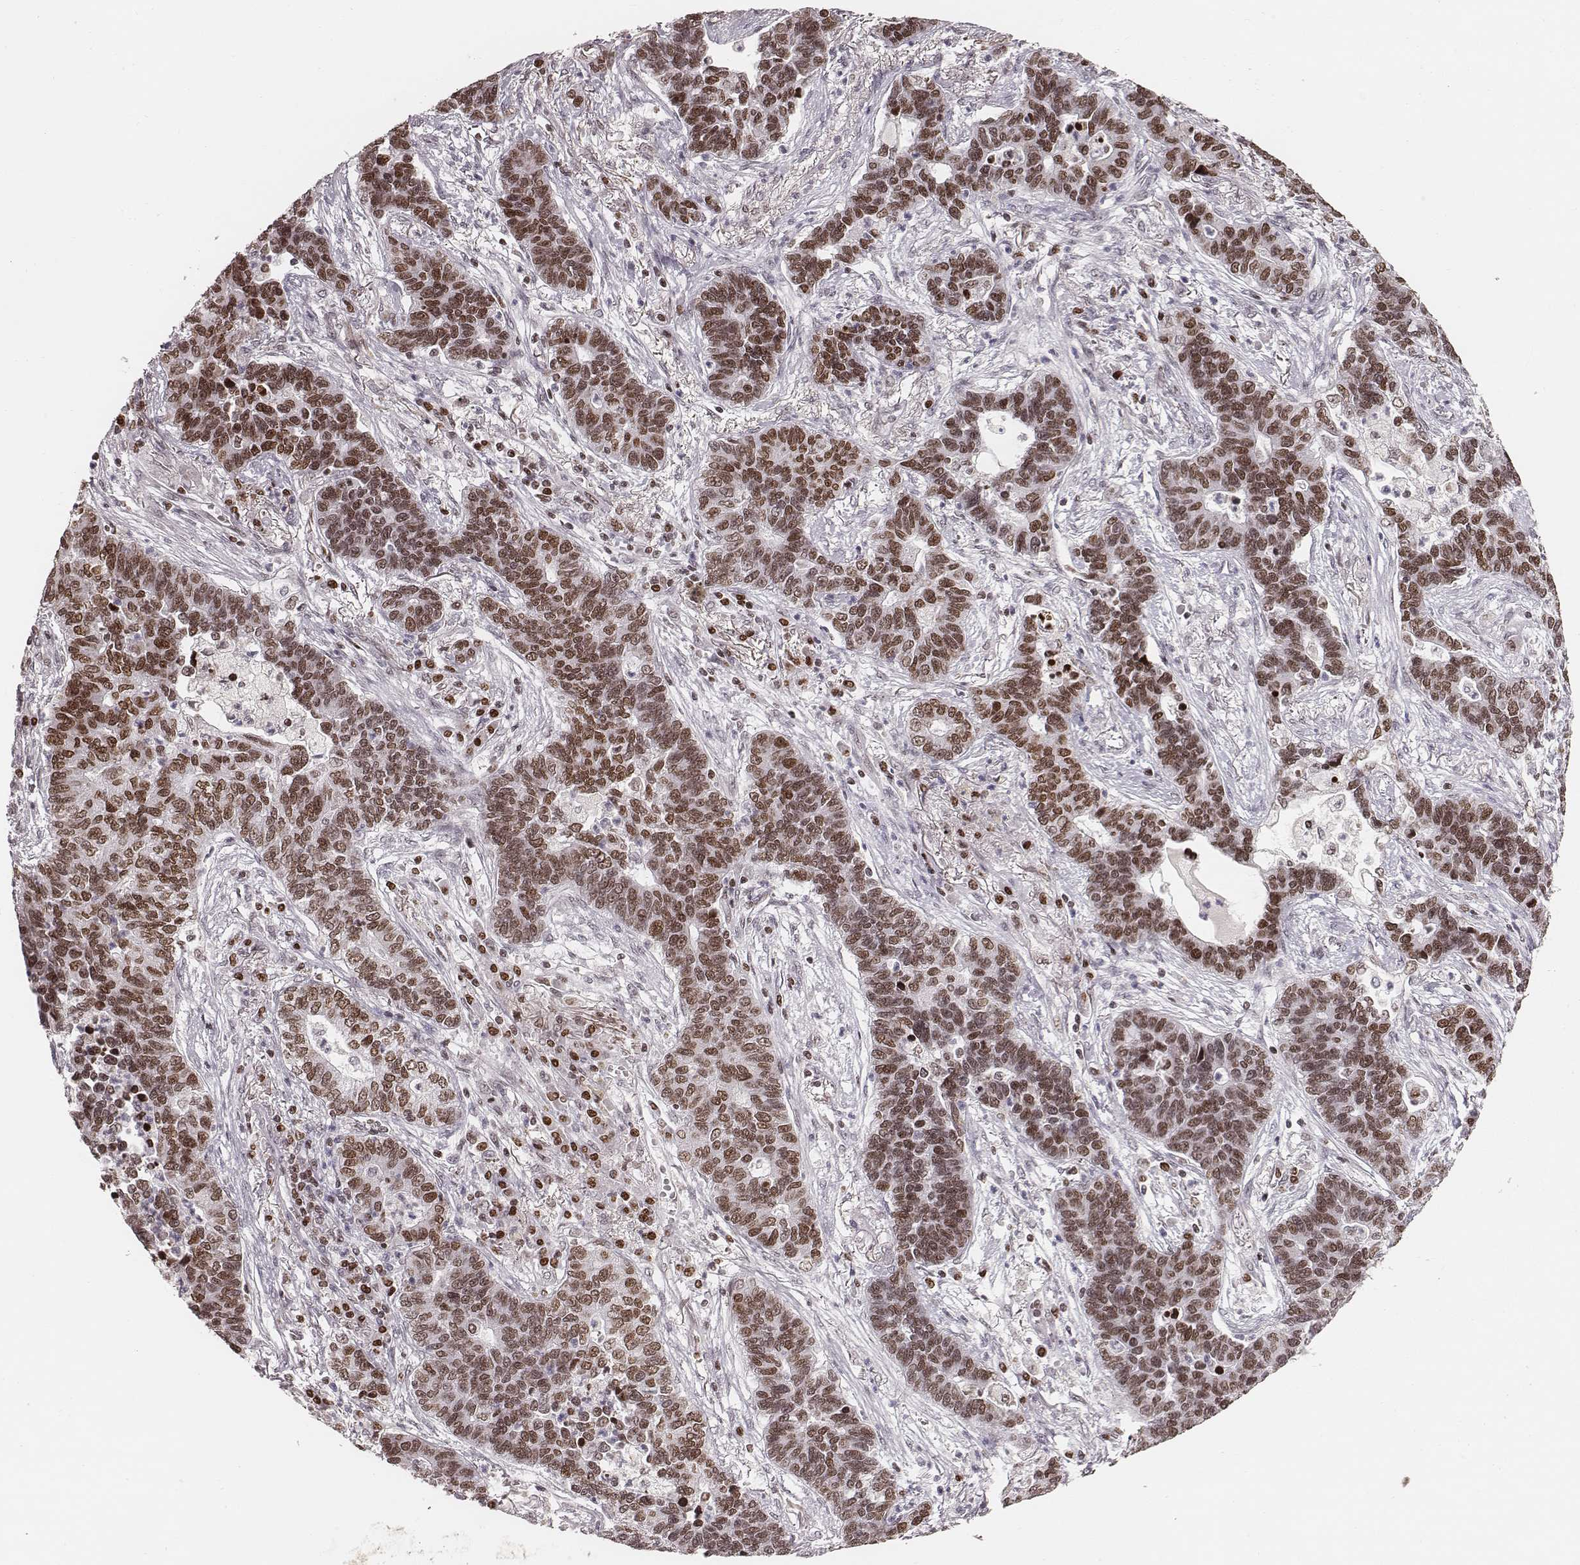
{"staining": {"intensity": "moderate", "quantity": ">75%", "location": "nuclear"}, "tissue": "lung cancer", "cell_type": "Tumor cells", "image_type": "cancer", "snomed": [{"axis": "morphology", "description": "Adenocarcinoma, NOS"}, {"axis": "topography", "description": "Lung"}], "caption": "IHC of human adenocarcinoma (lung) reveals medium levels of moderate nuclear staining in about >75% of tumor cells. (brown staining indicates protein expression, while blue staining denotes nuclei).", "gene": "PARP1", "patient": {"sex": "female", "age": 57}}